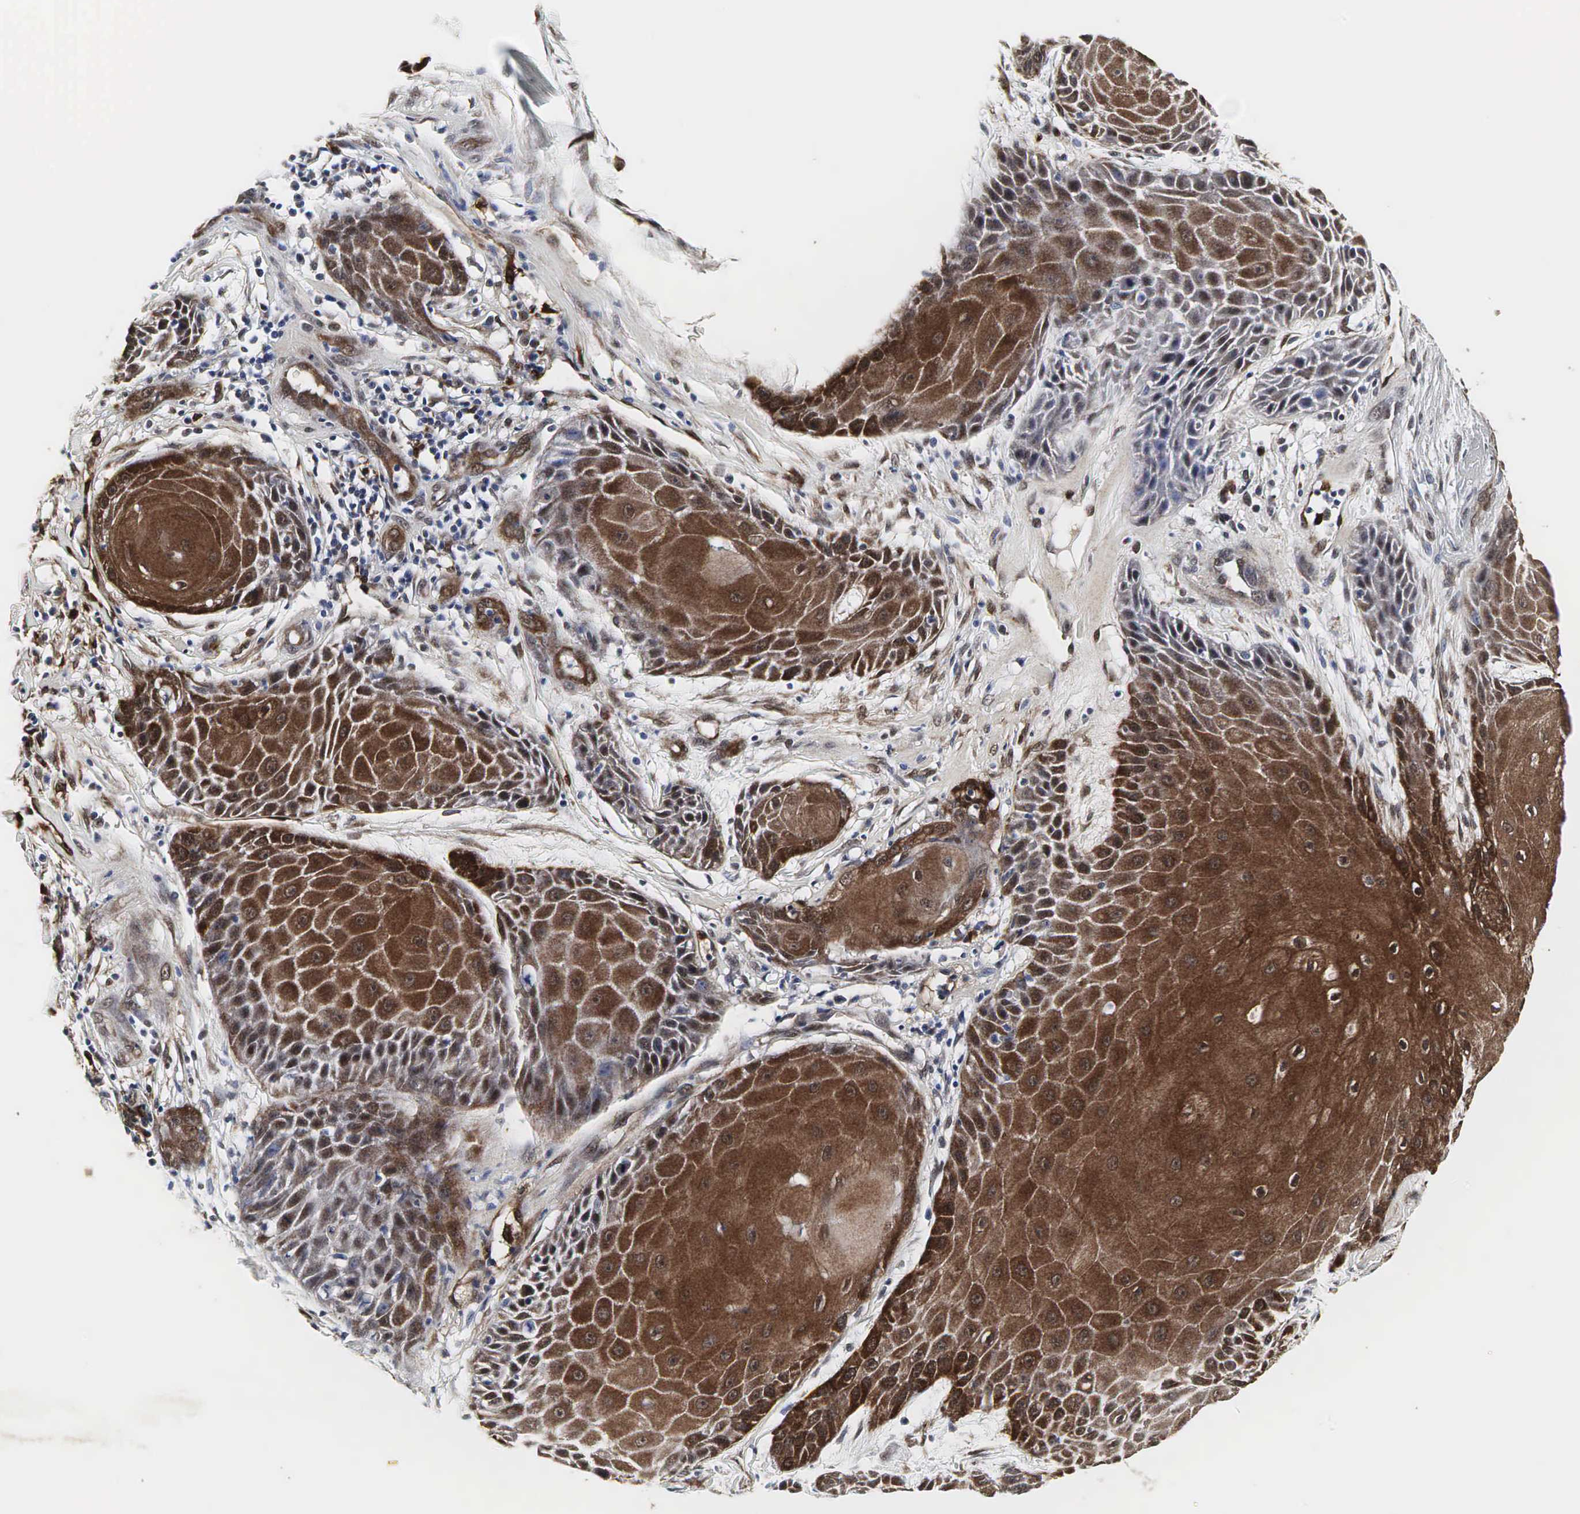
{"staining": {"intensity": "strong", "quantity": ">75%", "location": "cytoplasmic/membranous"}, "tissue": "skin cancer", "cell_type": "Tumor cells", "image_type": "cancer", "snomed": [{"axis": "morphology", "description": "Squamous cell carcinoma, NOS"}, {"axis": "topography", "description": "Skin"}], "caption": "Squamous cell carcinoma (skin) stained with IHC displays strong cytoplasmic/membranous expression in approximately >75% of tumor cells.", "gene": "SPIN1", "patient": {"sex": "male", "age": 57}}